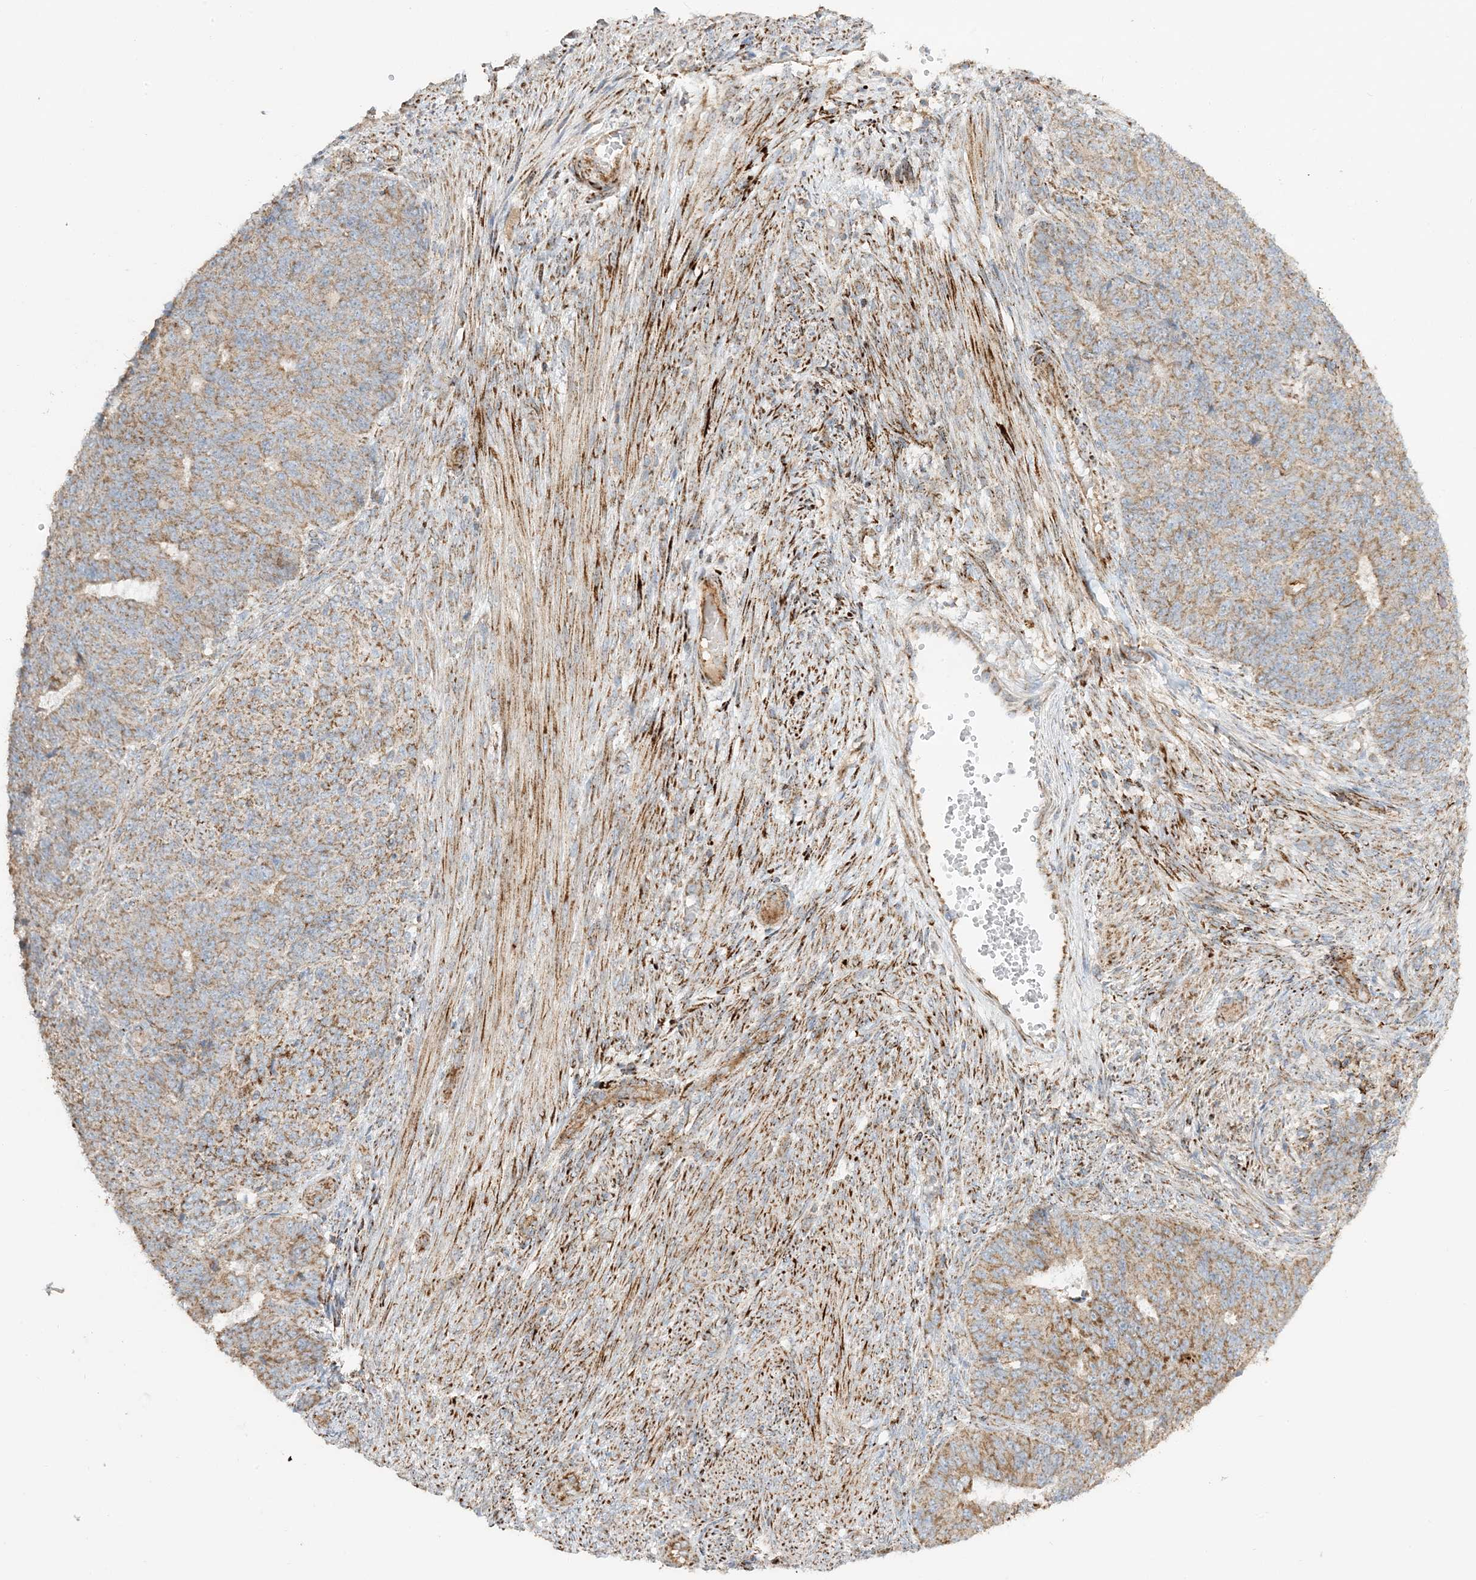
{"staining": {"intensity": "moderate", "quantity": ">75%", "location": "cytoplasmic/membranous"}, "tissue": "endometrial cancer", "cell_type": "Tumor cells", "image_type": "cancer", "snomed": [{"axis": "morphology", "description": "Adenocarcinoma, NOS"}, {"axis": "topography", "description": "Endometrium"}], "caption": "An image of endometrial cancer stained for a protein displays moderate cytoplasmic/membranous brown staining in tumor cells. (DAB (3,3'-diaminobenzidine) = brown stain, brightfield microscopy at high magnification).", "gene": "NDUFAF3", "patient": {"sex": "female", "age": 32}}